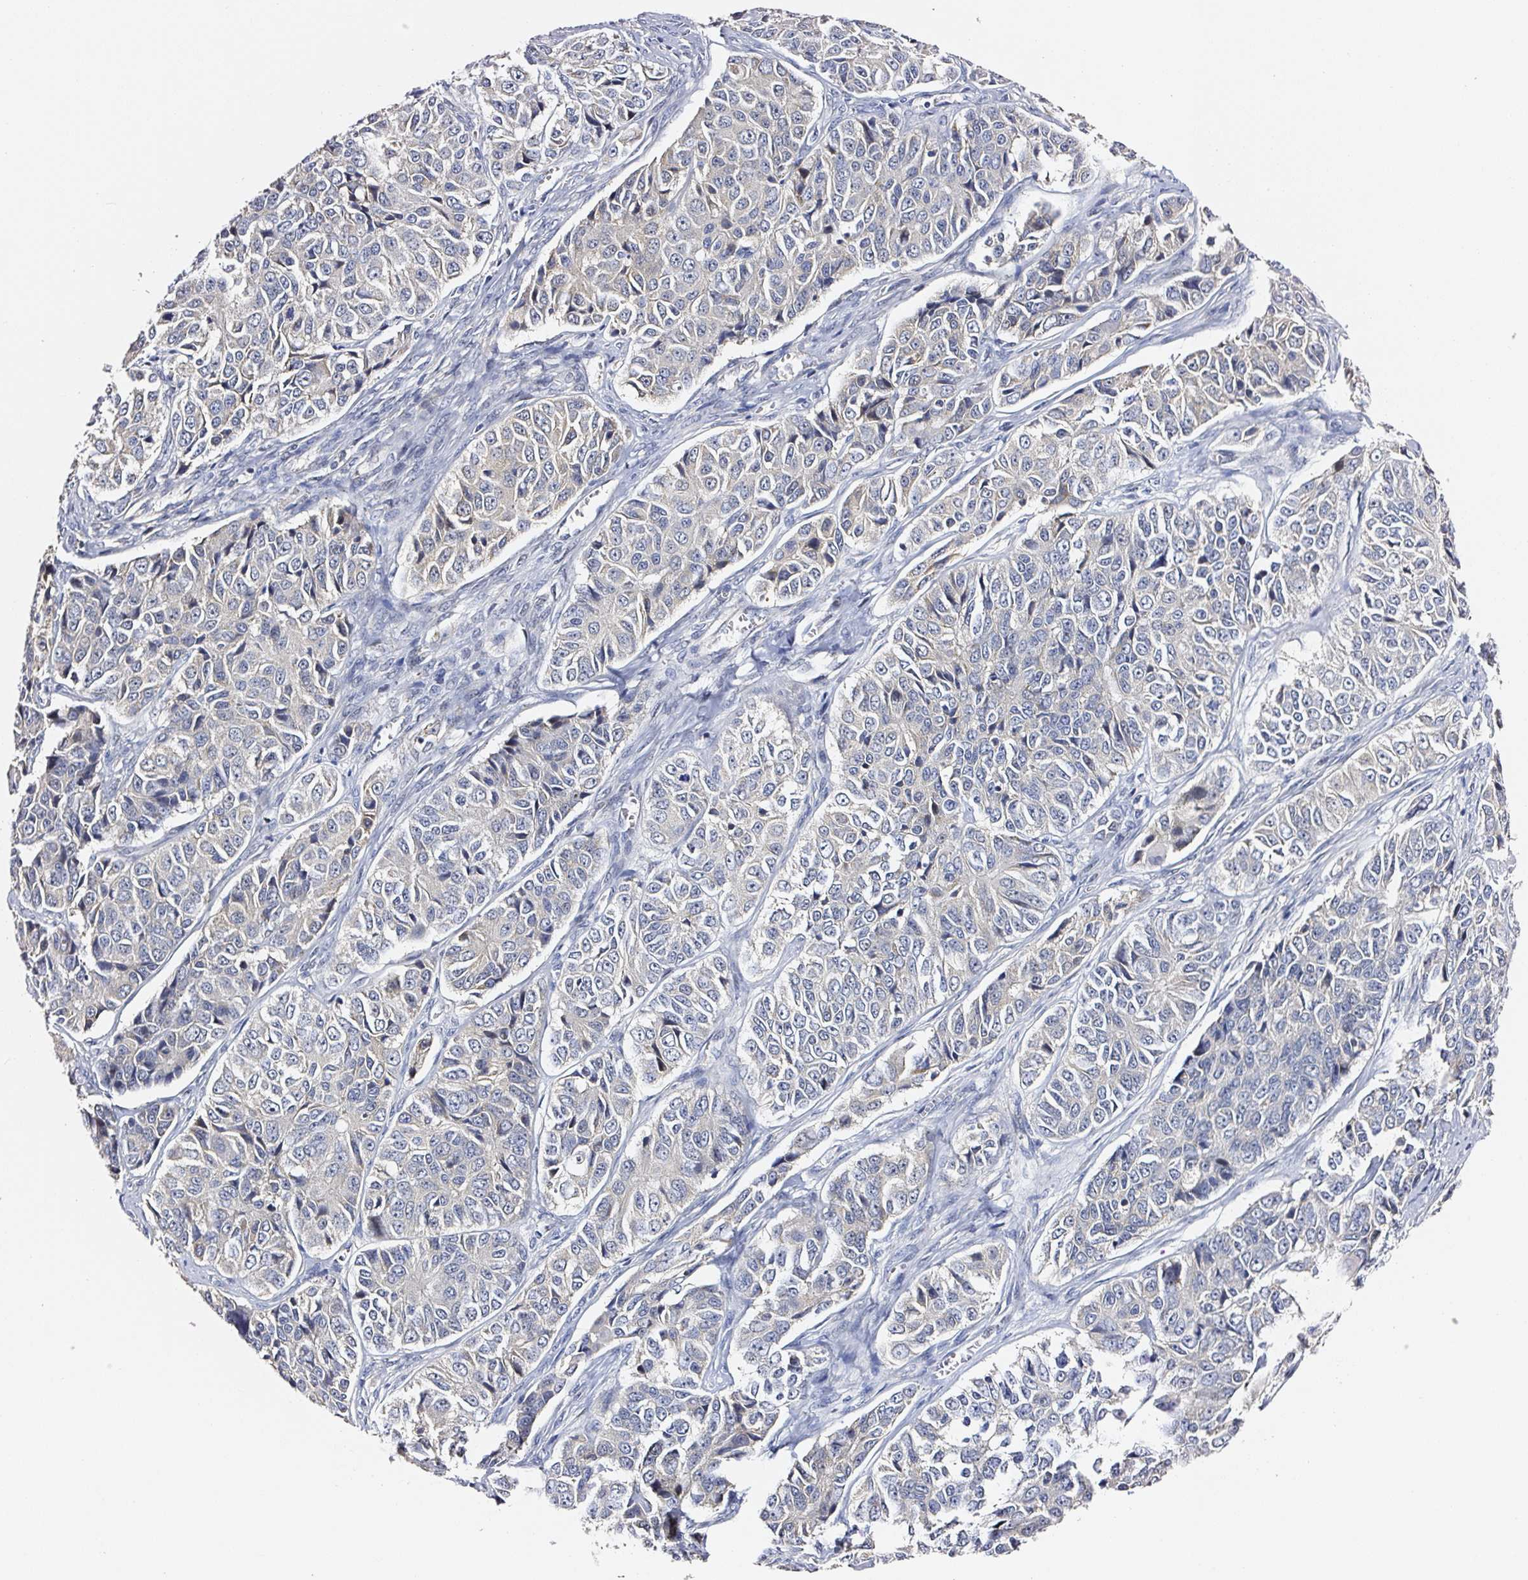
{"staining": {"intensity": "weak", "quantity": "<25%", "location": "cytoplasmic/membranous"}, "tissue": "ovarian cancer", "cell_type": "Tumor cells", "image_type": "cancer", "snomed": [{"axis": "morphology", "description": "Carcinoma, endometroid"}, {"axis": "topography", "description": "Ovary"}], "caption": "Immunohistochemistry (IHC) of ovarian endometroid carcinoma exhibits no positivity in tumor cells.", "gene": "PRKAA2", "patient": {"sex": "female", "age": 51}}